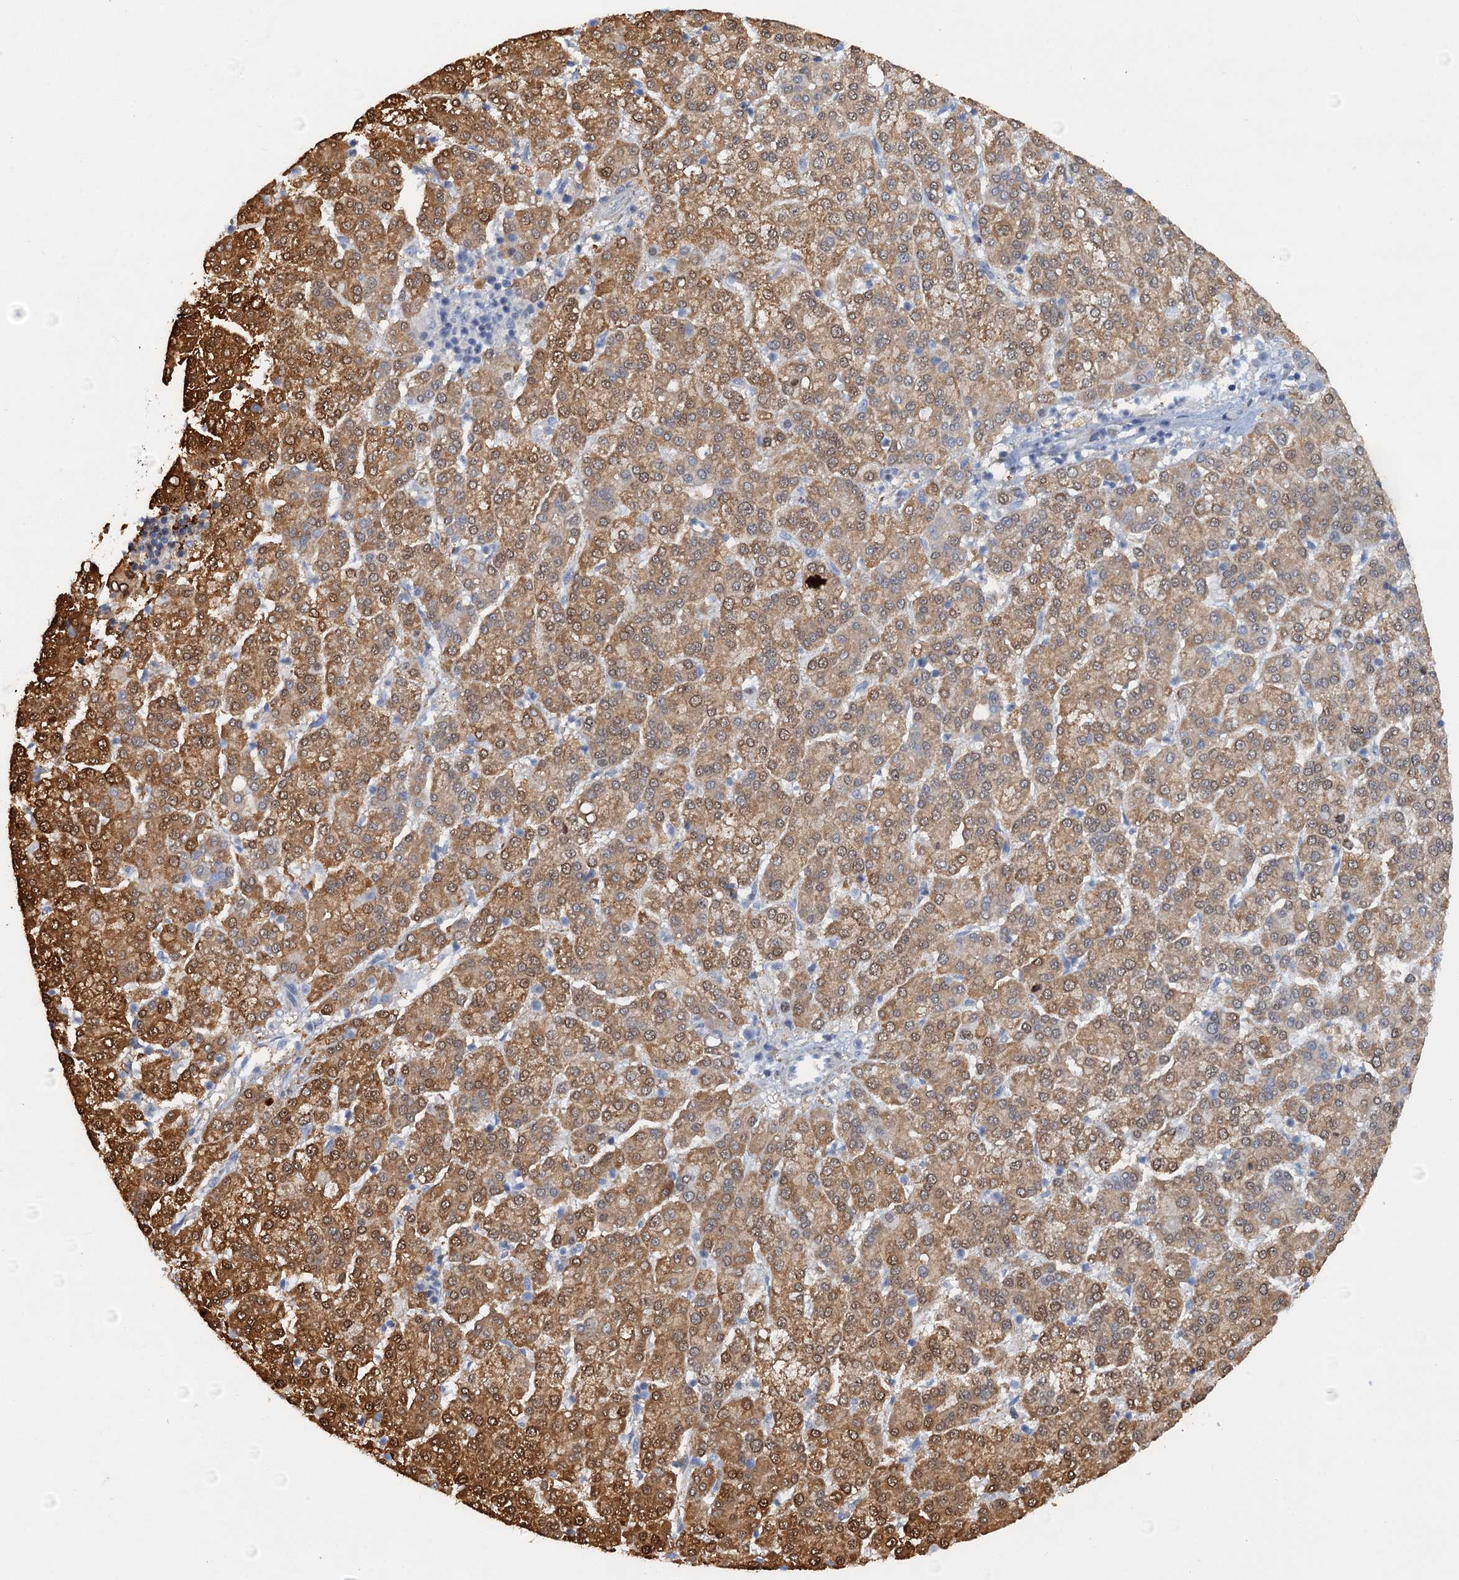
{"staining": {"intensity": "strong", "quantity": "25%-75%", "location": "cytoplasmic/membranous,nuclear"}, "tissue": "liver cancer", "cell_type": "Tumor cells", "image_type": "cancer", "snomed": [{"axis": "morphology", "description": "Carcinoma, Hepatocellular, NOS"}, {"axis": "topography", "description": "Liver"}], "caption": "Immunohistochemistry (IHC) histopathology image of neoplastic tissue: hepatocellular carcinoma (liver) stained using immunohistochemistry (IHC) displays high levels of strong protein expression localized specifically in the cytoplasmic/membranous and nuclear of tumor cells, appearing as a cytoplasmic/membranous and nuclear brown color.", "gene": "POGLUT3", "patient": {"sex": "female", "age": 58}}